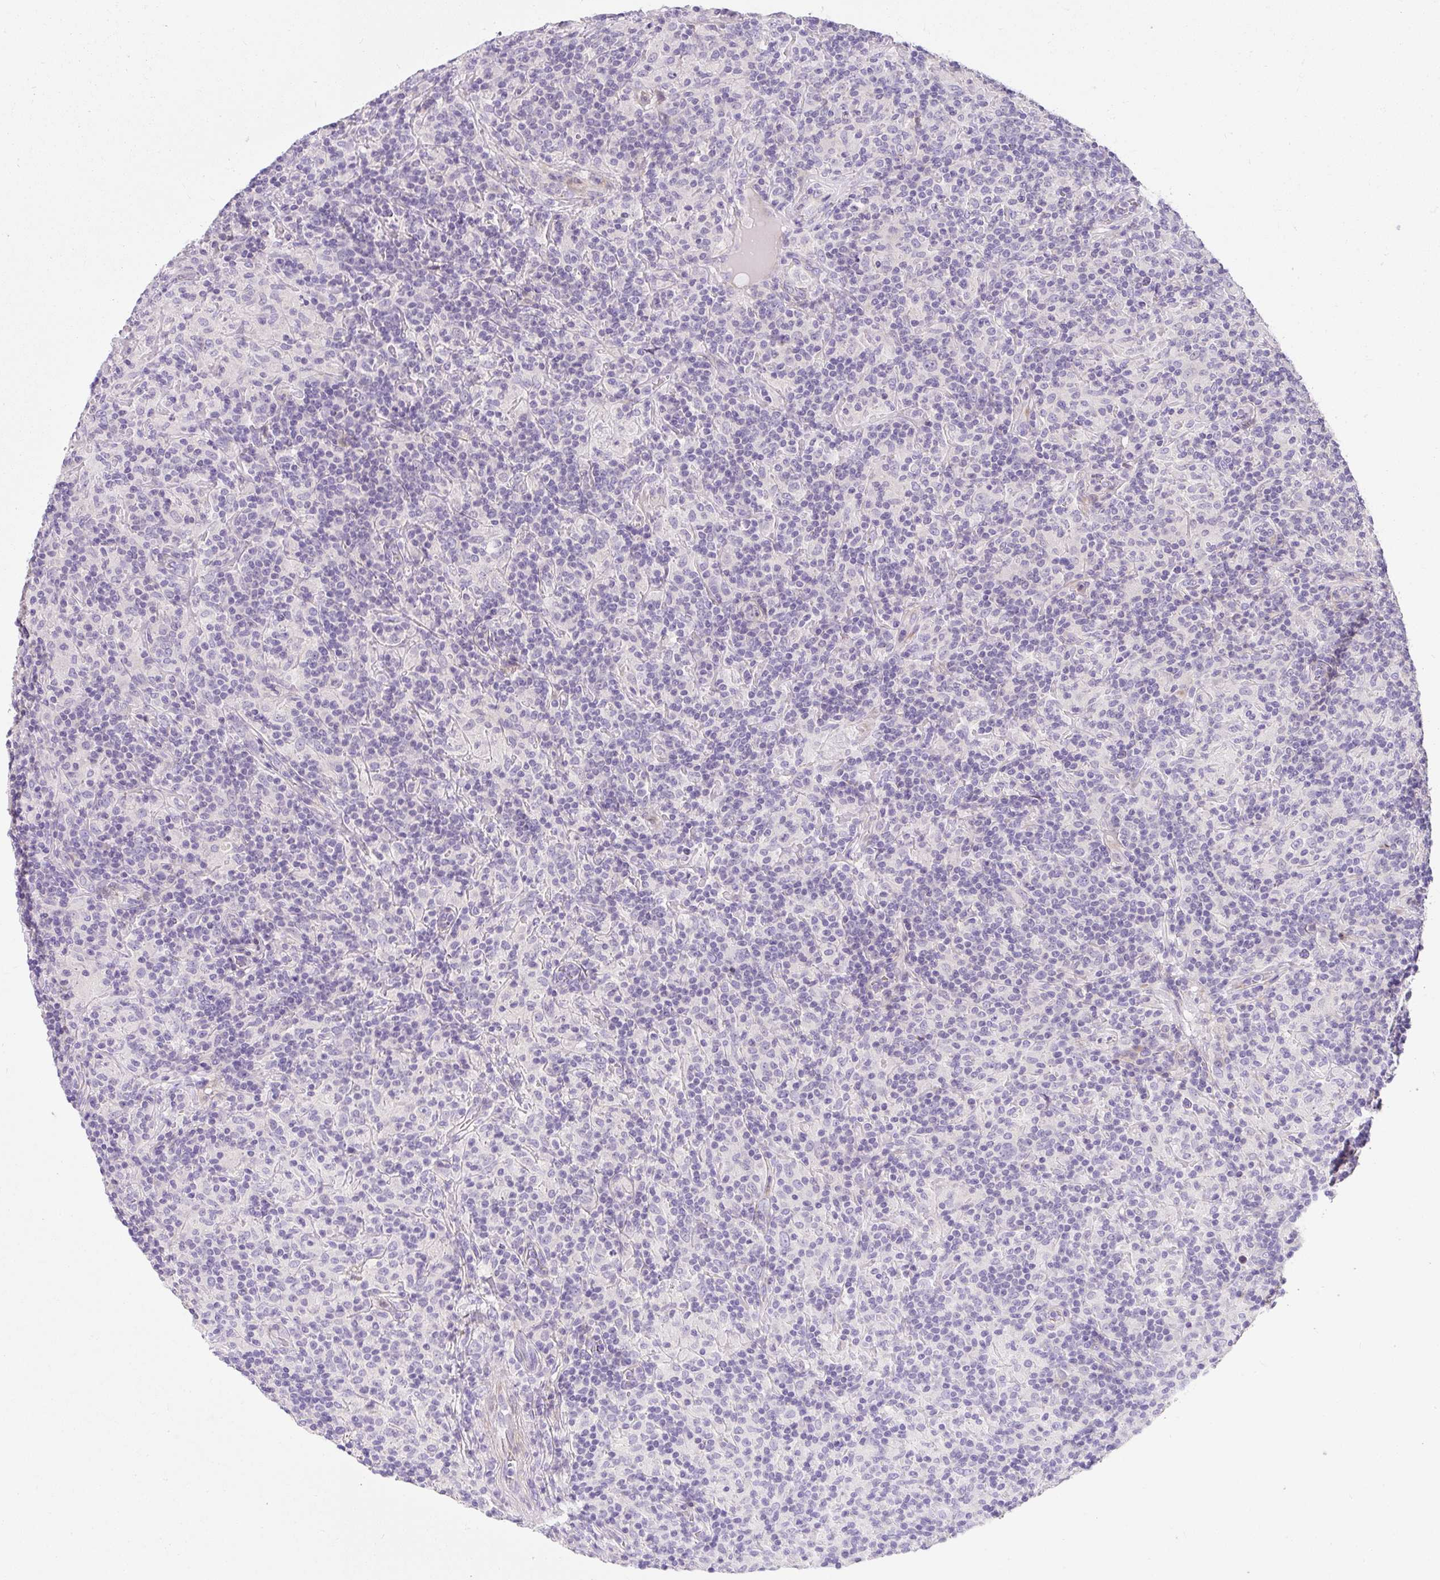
{"staining": {"intensity": "negative", "quantity": "none", "location": "none"}, "tissue": "lymphoma", "cell_type": "Tumor cells", "image_type": "cancer", "snomed": [{"axis": "morphology", "description": "Hodgkin's disease, NOS"}, {"axis": "topography", "description": "Lymph node"}], "caption": "DAB immunohistochemical staining of human lymphoma reveals no significant positivity in tumor cells.", "gene": "DTX4", "patient": {"sex": "male", "age": 70}}